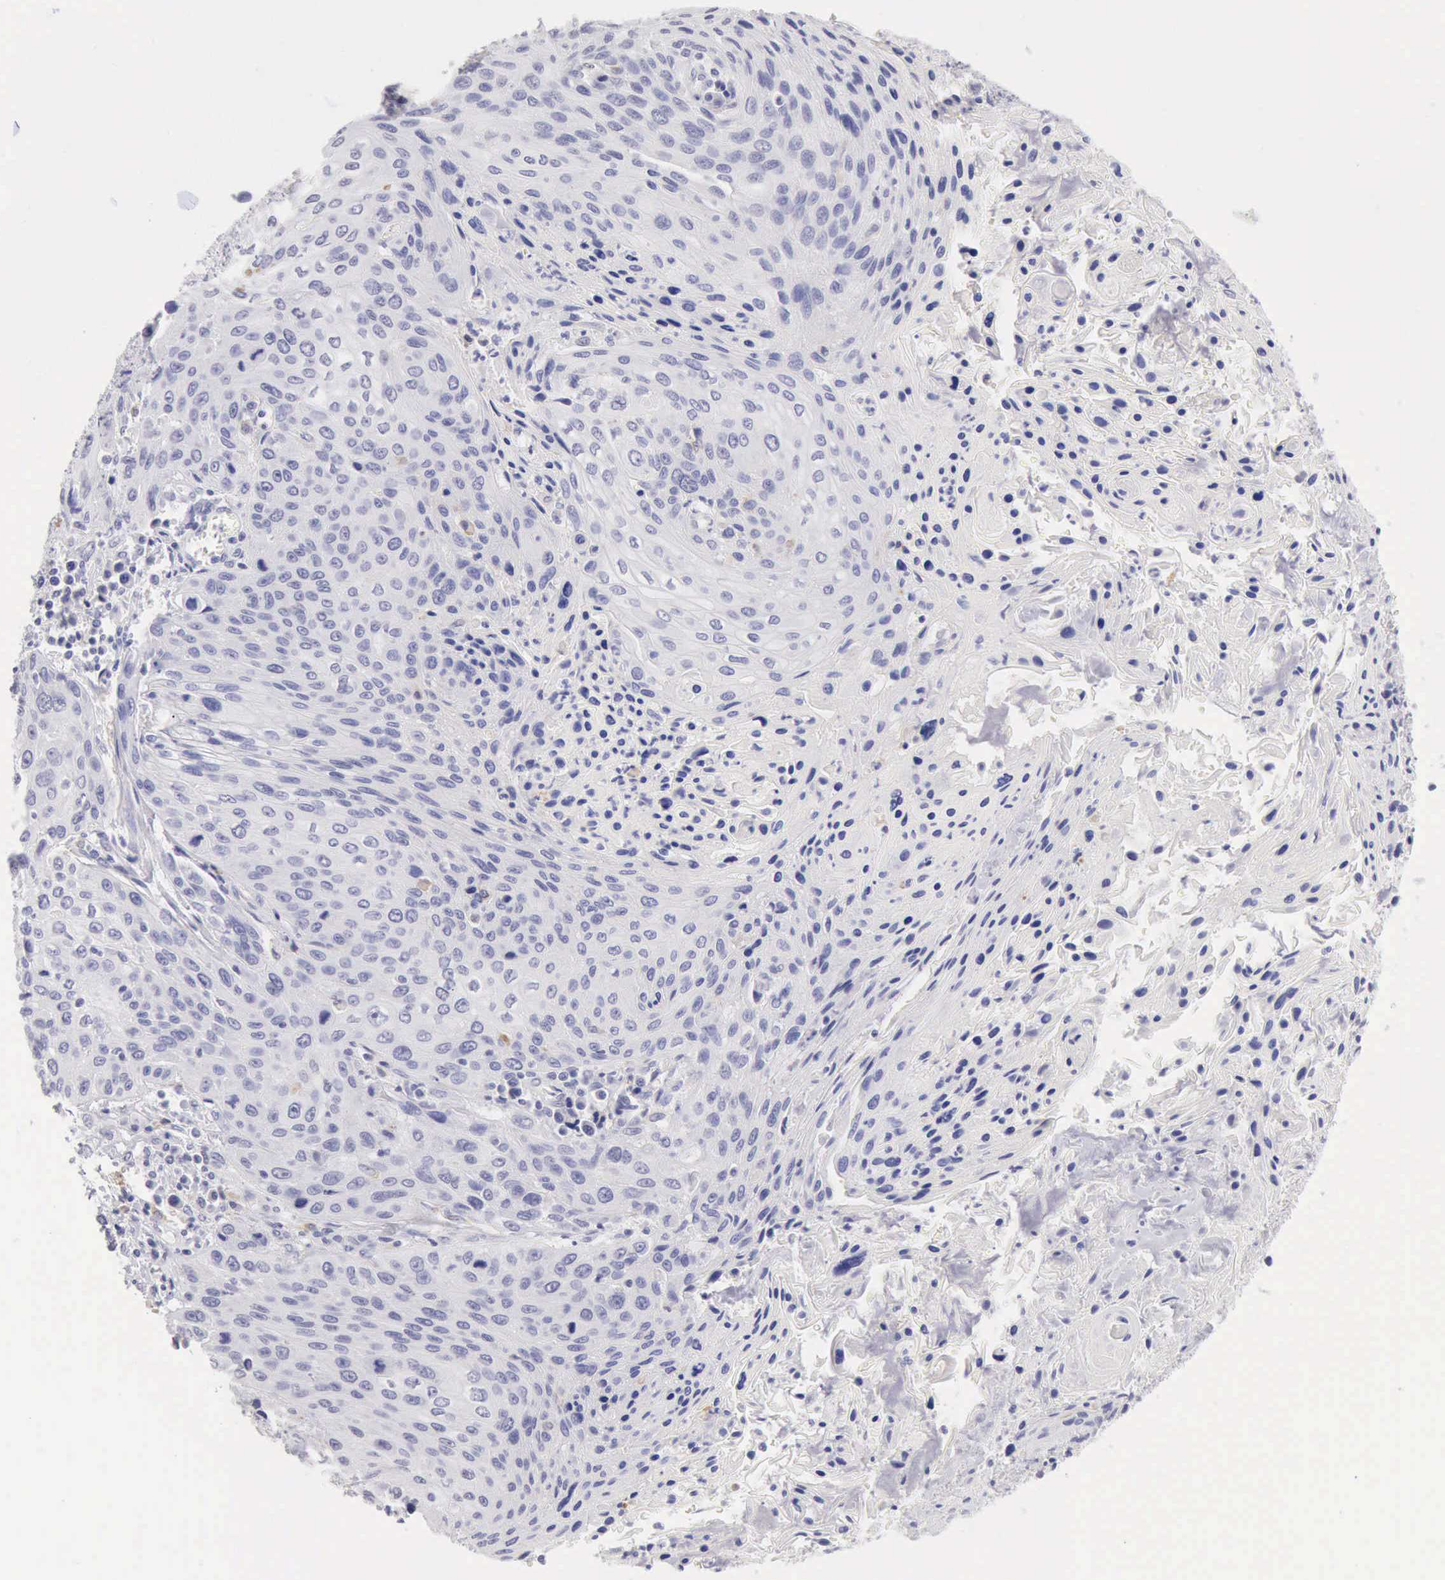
{"staining": {"intensity": "negative", "quantity": "none", "location": "none"}, "tissue": "cervical cancer", "cell_type": "Tumor cells", "image_type": "cancer", "snomed": [{"axis": "morphology", "description": "Squamous cell carcinoma, NOS"}, {"axis": "topography", "description": "Cervix"}], "caption": "The micrograph demonstrates no significant positivity in tumor cells of cervical squamous cell carcinoma.", "gene": "RNASE1", "patient": {"sex": "female", "age": 32}}